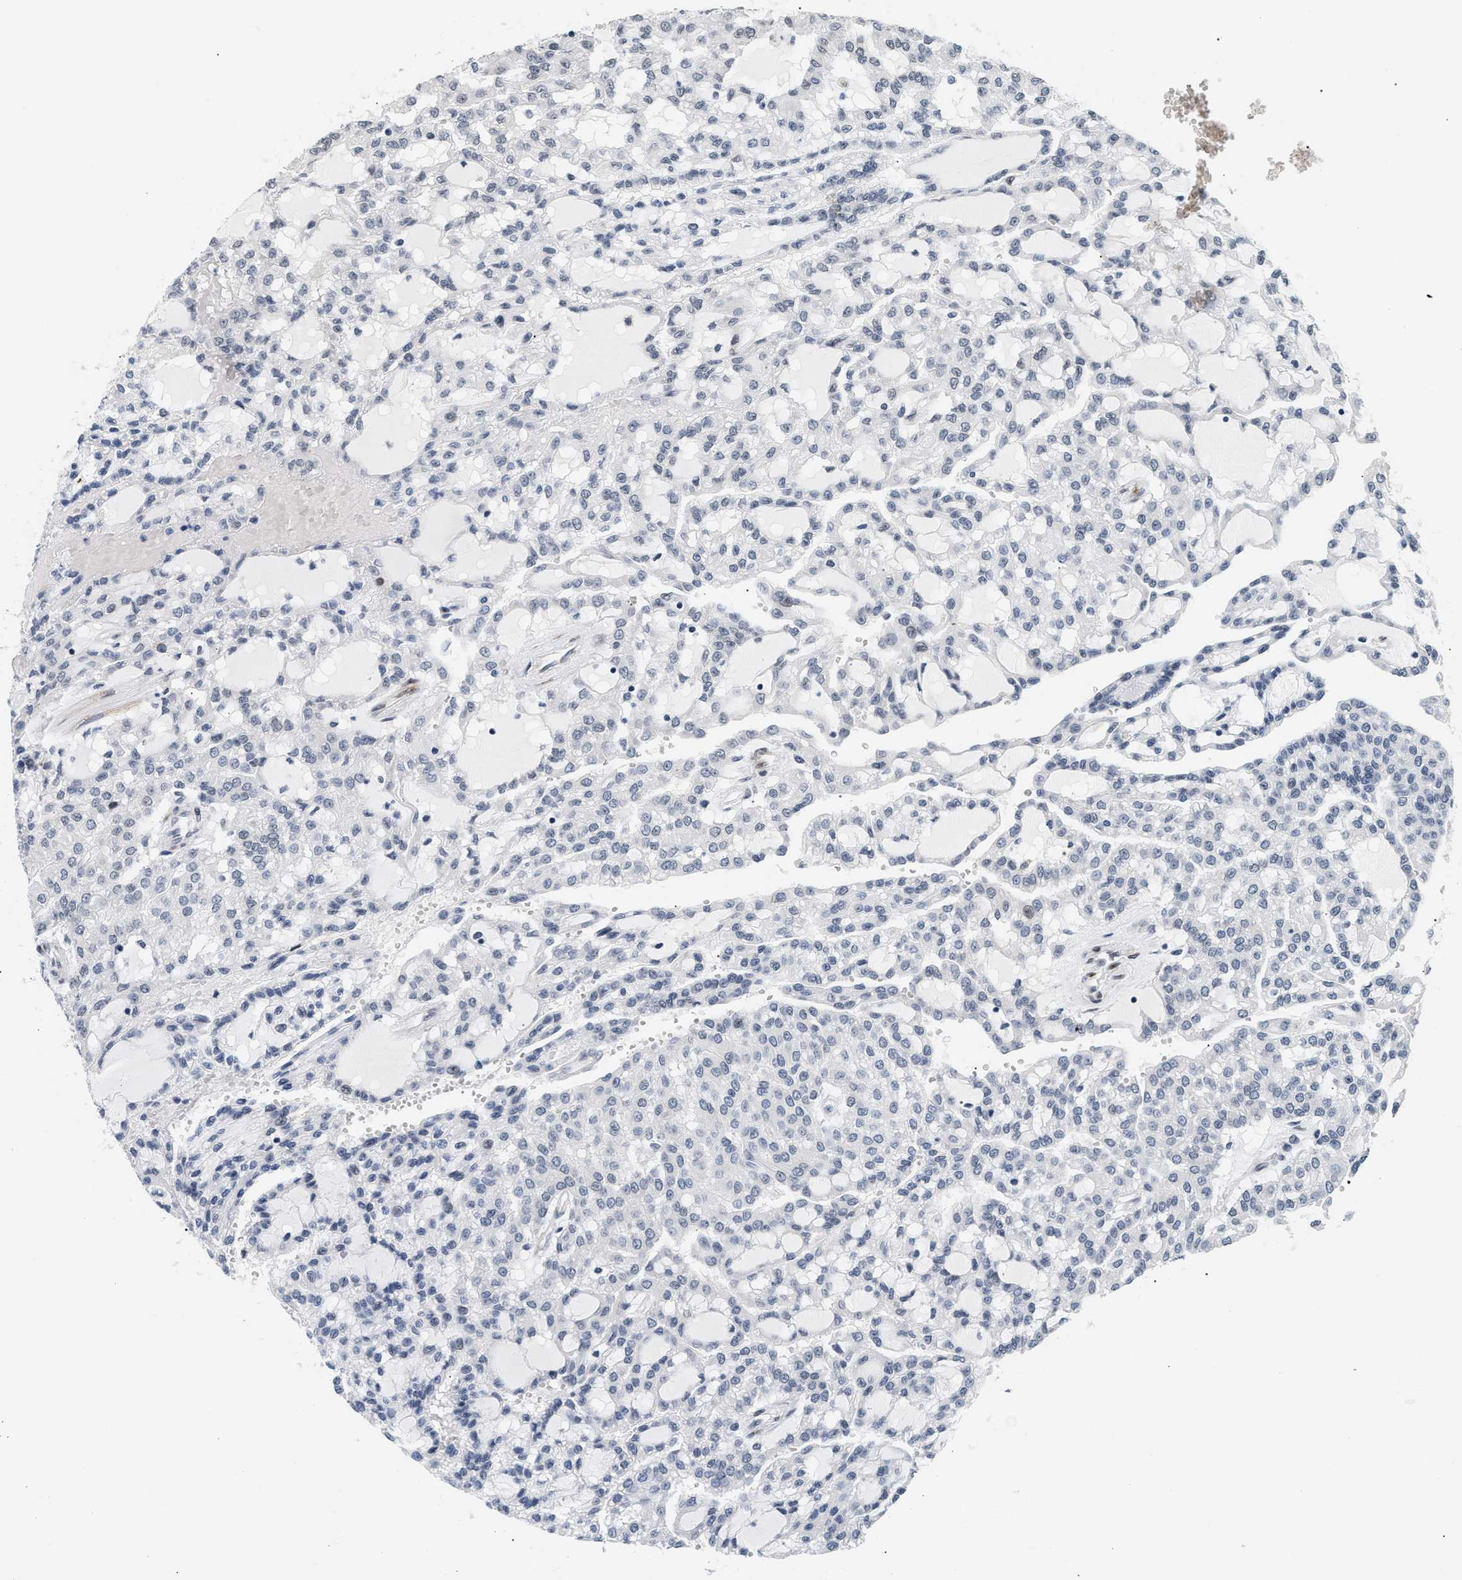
{"staining": {"intensity": "negative", "quantity": "none", "location": "none"}, "tissue": "renal cancer", "cell_type": "Tumor cells", "image_type": "cancer", "snomed": [{"axis": "morphology", "description": "Adenocarcinoma, NOS"}, {"axis": "topography", "description": "Kidney"}], "caption": "This is a histopathology image of IHC staining of renal cancer (adenocarcinoma), which shows no expression in tumor cells.", "gene": "THOC1", "patient": {"sex": "male", "age": 63}}